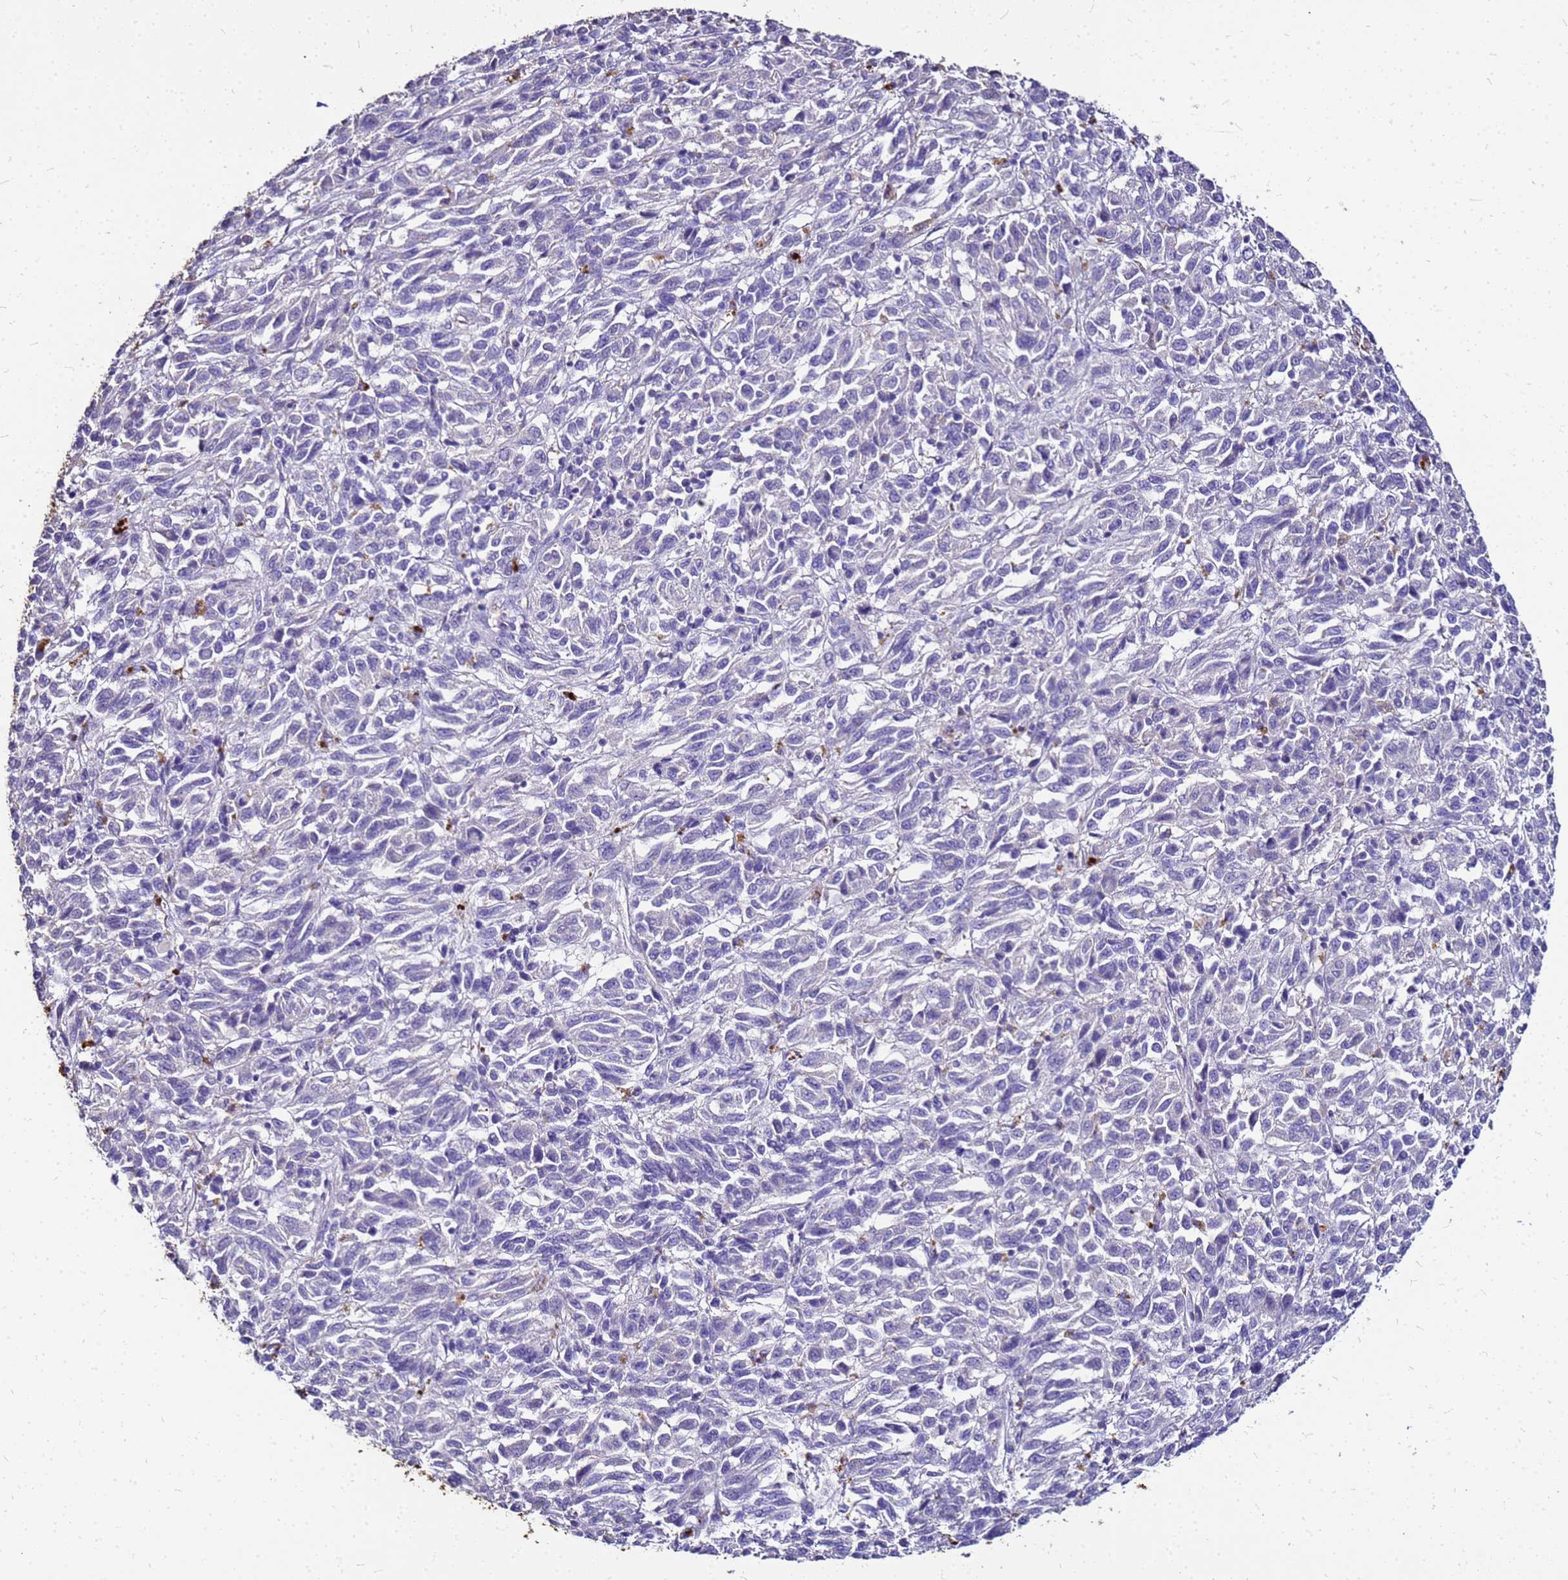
{"staining": {"intensity": "negative", "quantity": "none", "location": "none"}, "tissue": "melanoma", "cell_type": "Tumor cells", "image_type": "cancer", "snomed": [{"axis": "morphology", "description": "Malignant melanoma, Metastatic site"}, {"axis": "topography", "description": "Lung"}], "caption": "There is no significant positivity in tumor cells of melanoma.", "gene": "S100A2", "patient": {"sex": "male", "age": 64}}